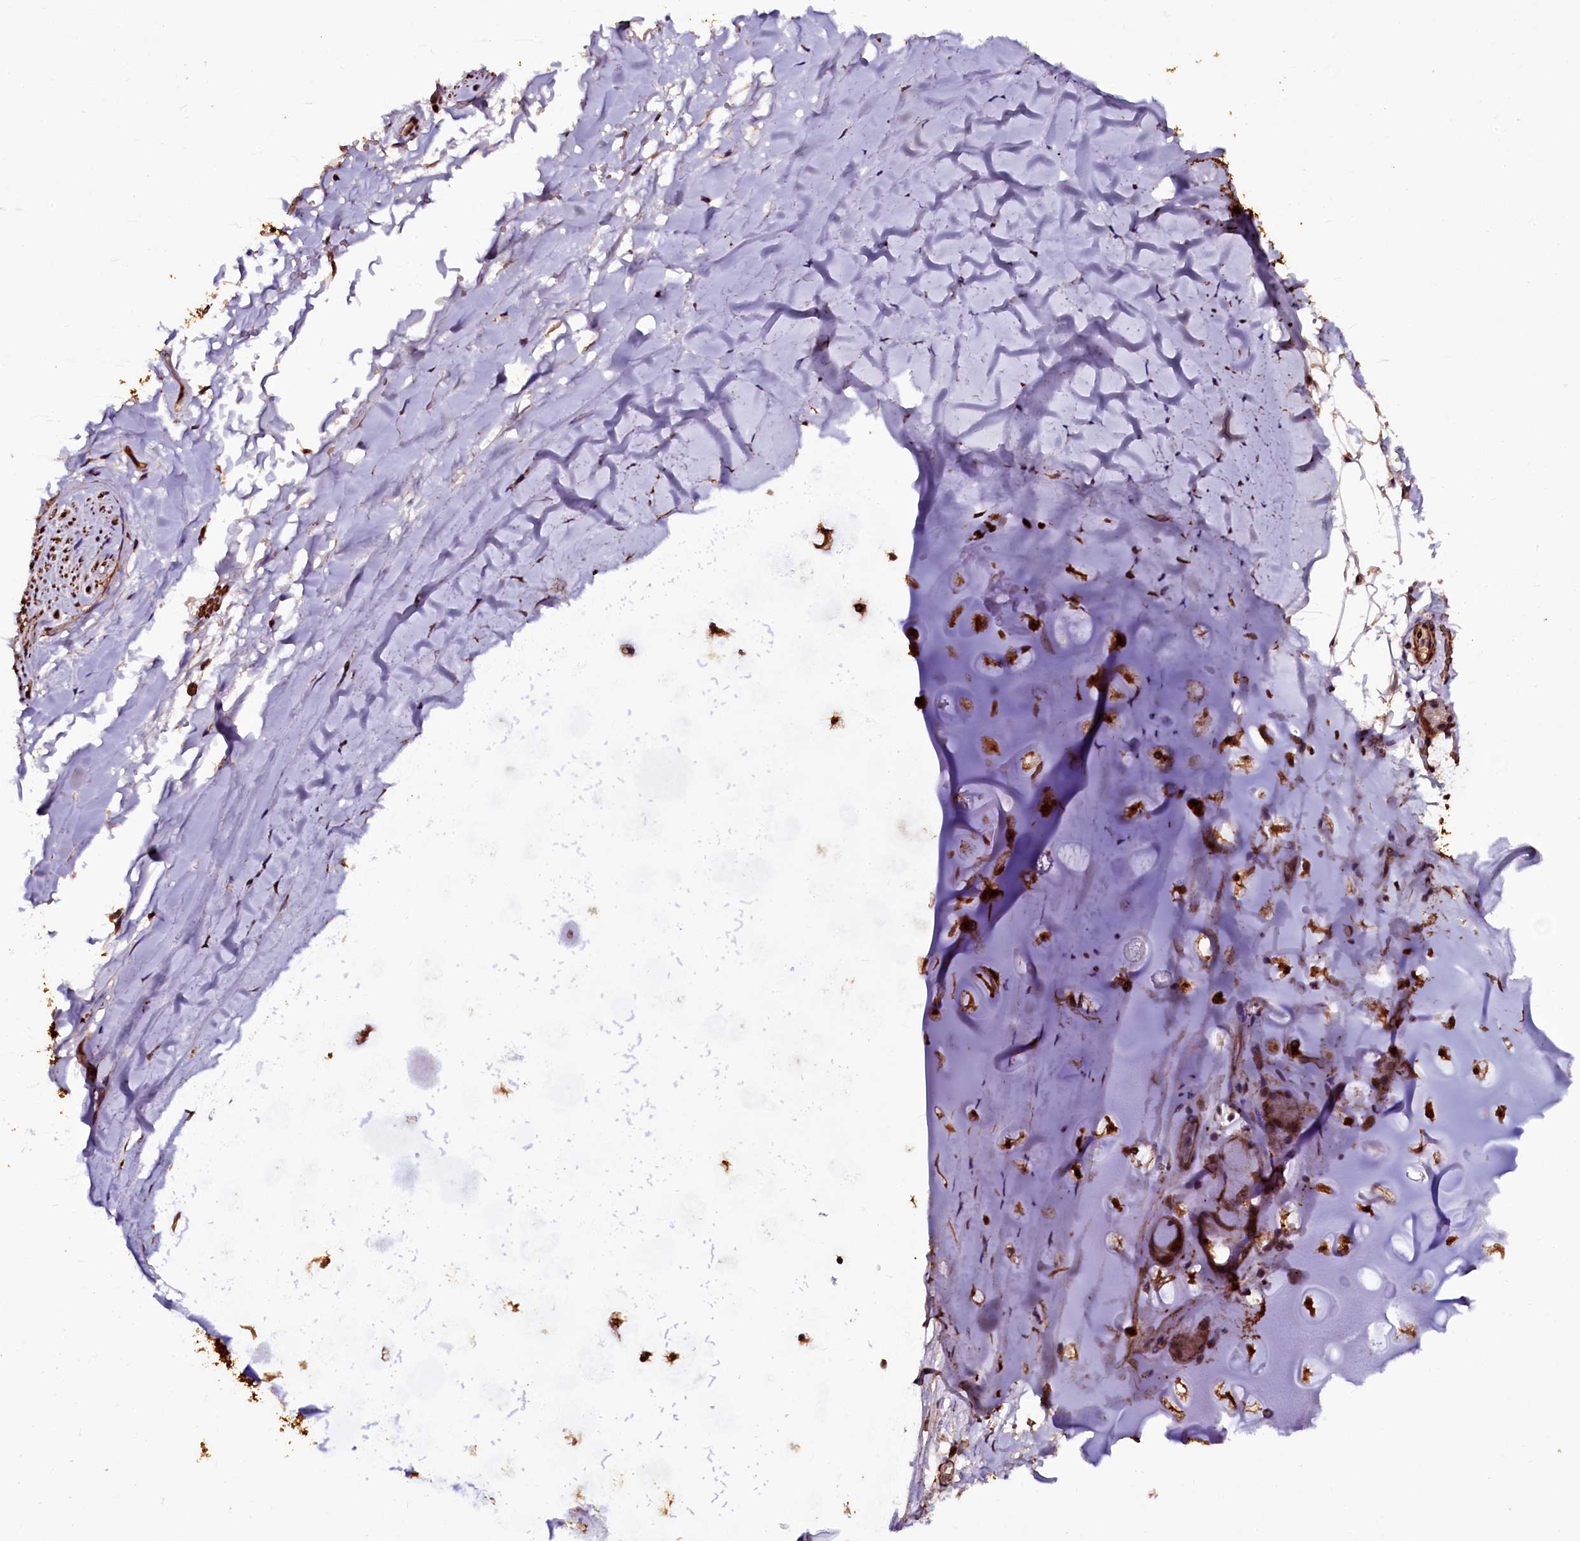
{"staining": {"intensity": "moderate", "quantity": ">75%", "location": "cytoplasmic/membranous,nuclear"}, "tissue": "adipose tissue", "cell_type": "Adipocytes", "image_type": "normal", "snomed": [{"axis": "morphology", "description": "Normal tissue, NOS"}, {"axis": "topography", "description": "Lymph node"}, {"axis": "topography", "description": "Bronchus"}], "caption": "Adipocytes display medium levels of moderate cytoplasmic/membranous,nuclear staining in about >75% of cells in normal adipose tissue. The staining was performed using DAB to visualize the protein expression in brown, while the nuclei were stained in blue with hematoxylin (Magnification: 20x).", "gene": "N4BP1", "patient": {"sex": "male", "age": 63}}